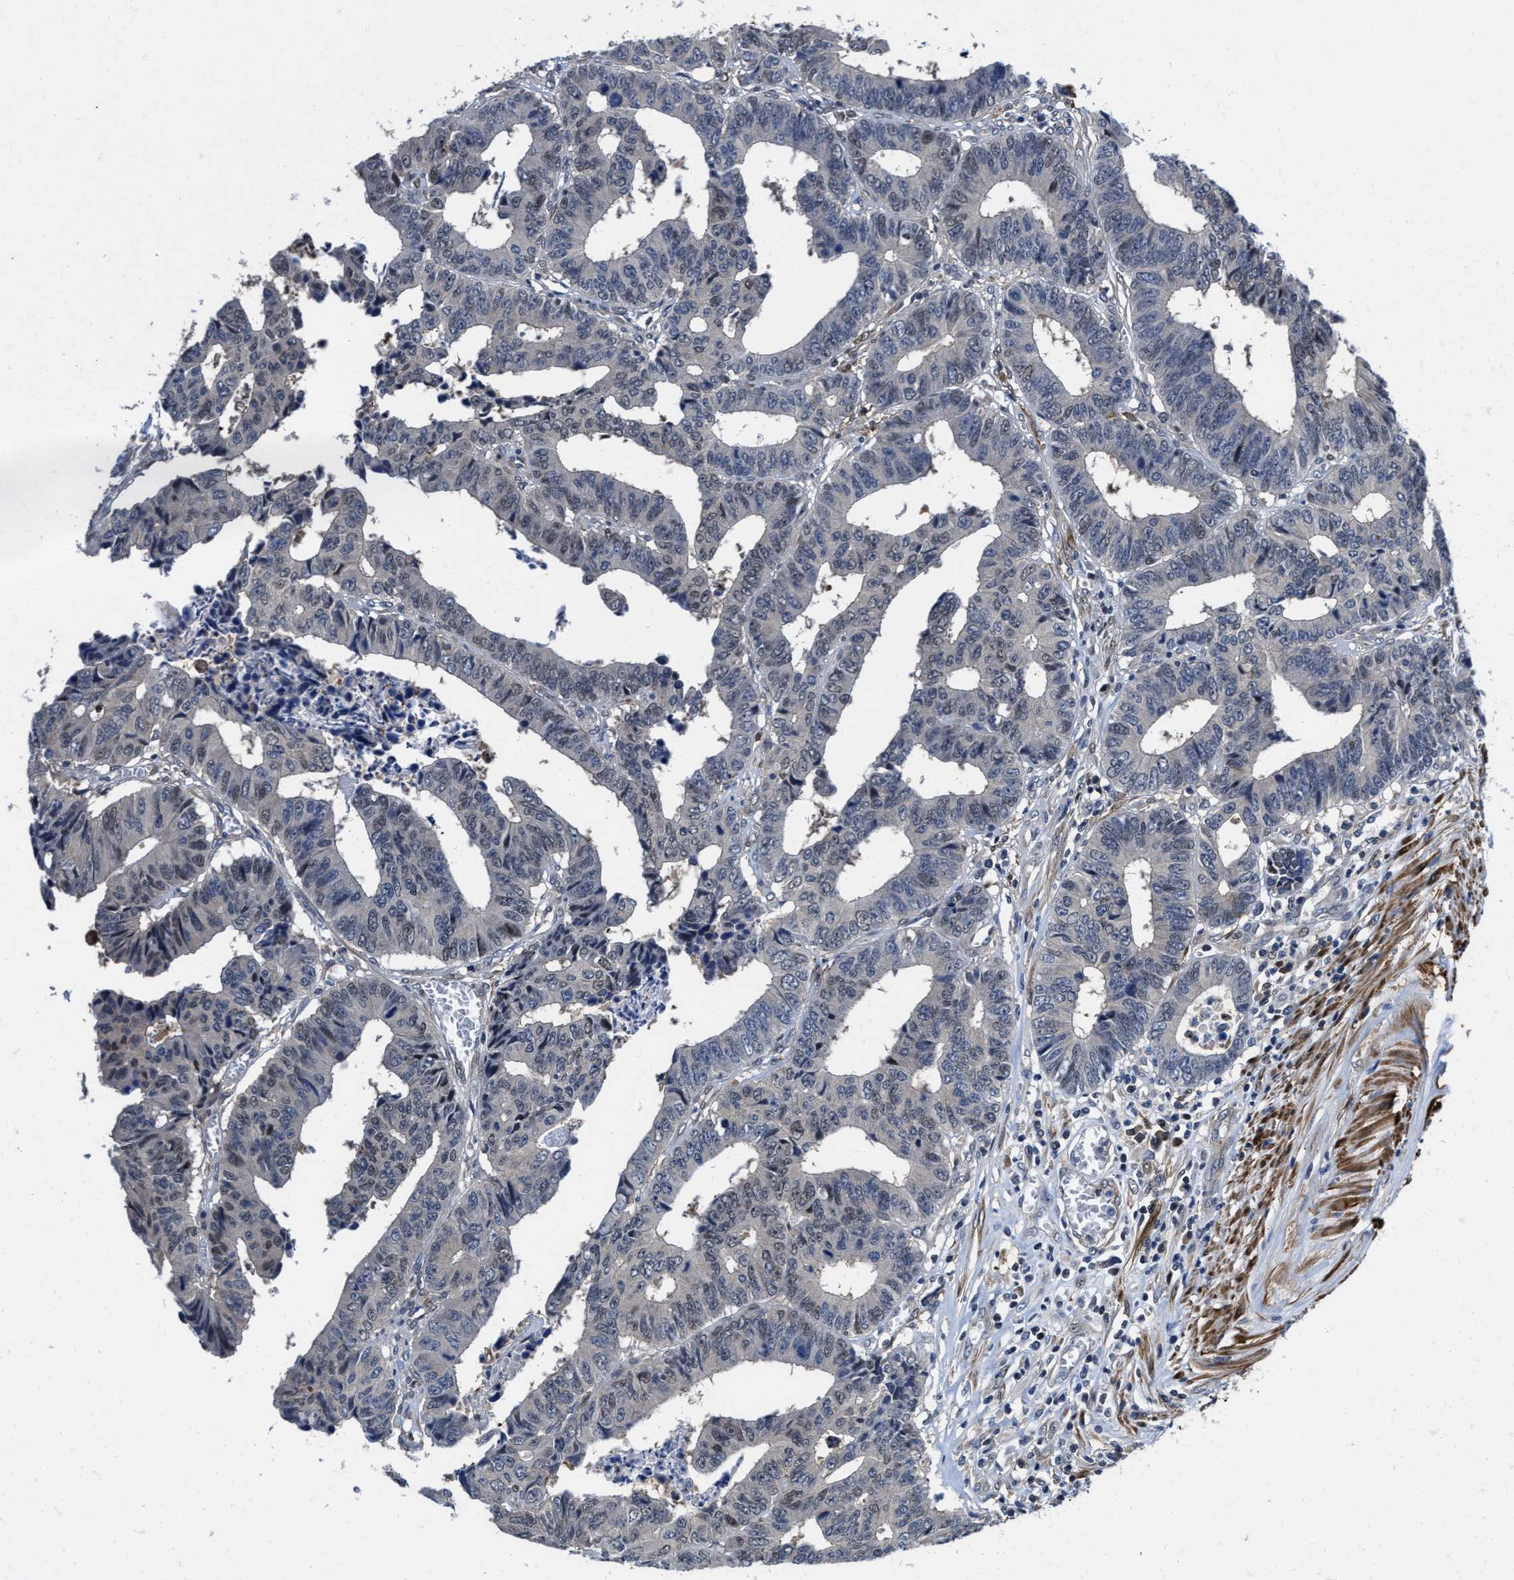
{"staining": {"intensity": "negative", "quantity": "none", "location": "none"}, "tissue": "colorectal cancer", "cell_type": "Tumor cells", "image_type": "cancer", "snomed": [{"axis": "morphology", "description": "Adenocarcinoma, NOS"}, {"axis": "topography", "description": "Rectum"}], "caption": "Immunohistochemical staining of human colorectal cancer (adenocarcinoma) displays no significant expression in tumor cells.", "gene": "KIF12", "patient": {"sex": "male", "age": 84}}